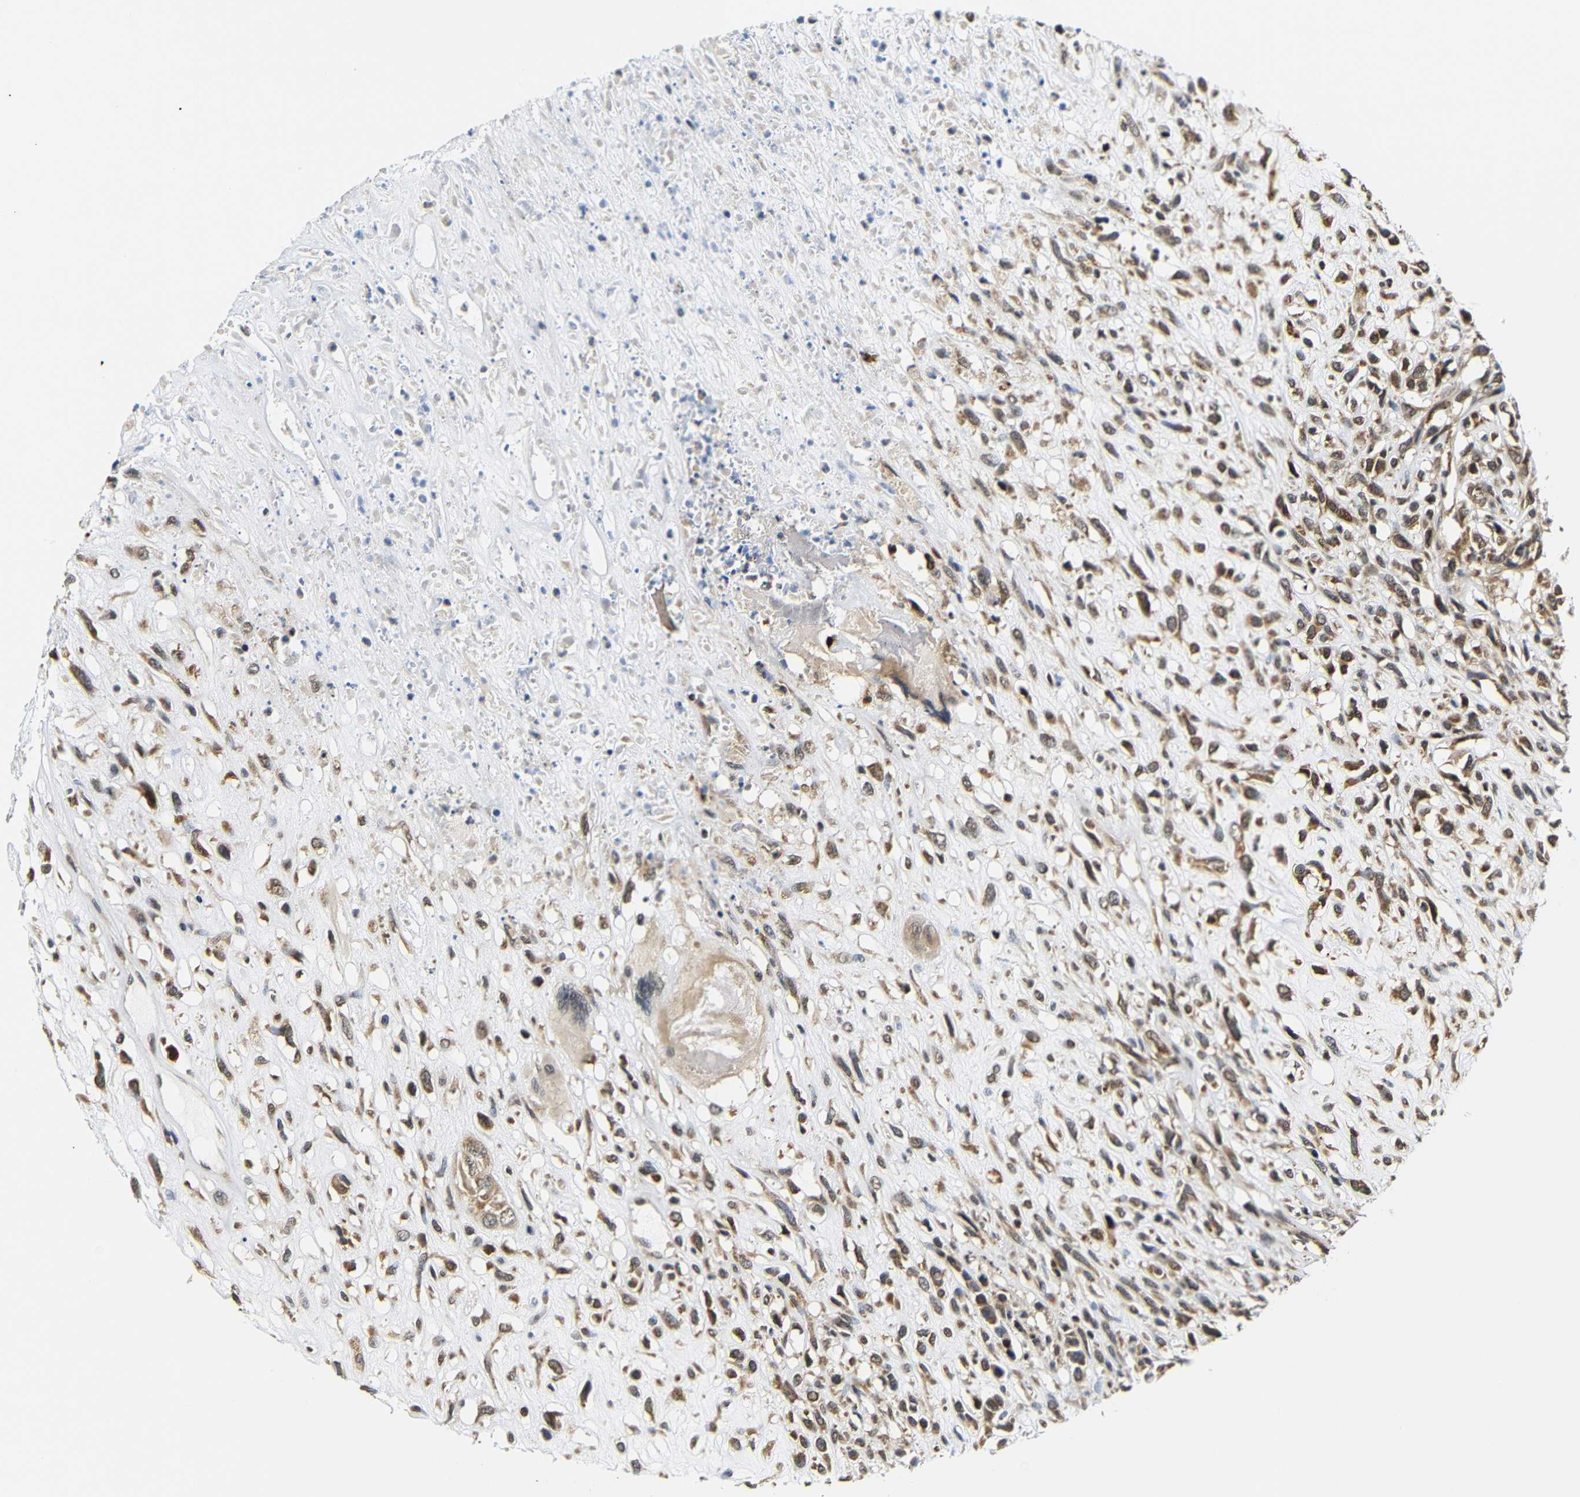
{"staining": {"intensity": "moderate", "quantity": ">75%", "location": "cytoplasmic/membranous"}, "tissue": "head and neck cancer", "cell_type": "Tumor cells", "image_type": "cancer", "snomed": [{"axis": "morphology", "description": "Necrosis, NOS"}, {"axis": "morphology", "description": "Neoplasm, malignant, NOS"}, {"axis": "topography", "description": "Salivary gland"}, {"axis": "topography", "description": "Head-Neck"}], "caption": "There is medium levels of moderate cytoplasmic/membranous expression in tumor cells of head and neck neoplasm (malignant), as demonstrated by immunohistochemical staining (brown color).", "gene": "GJA5", "patient": {"sex": "male", "age": 43}}